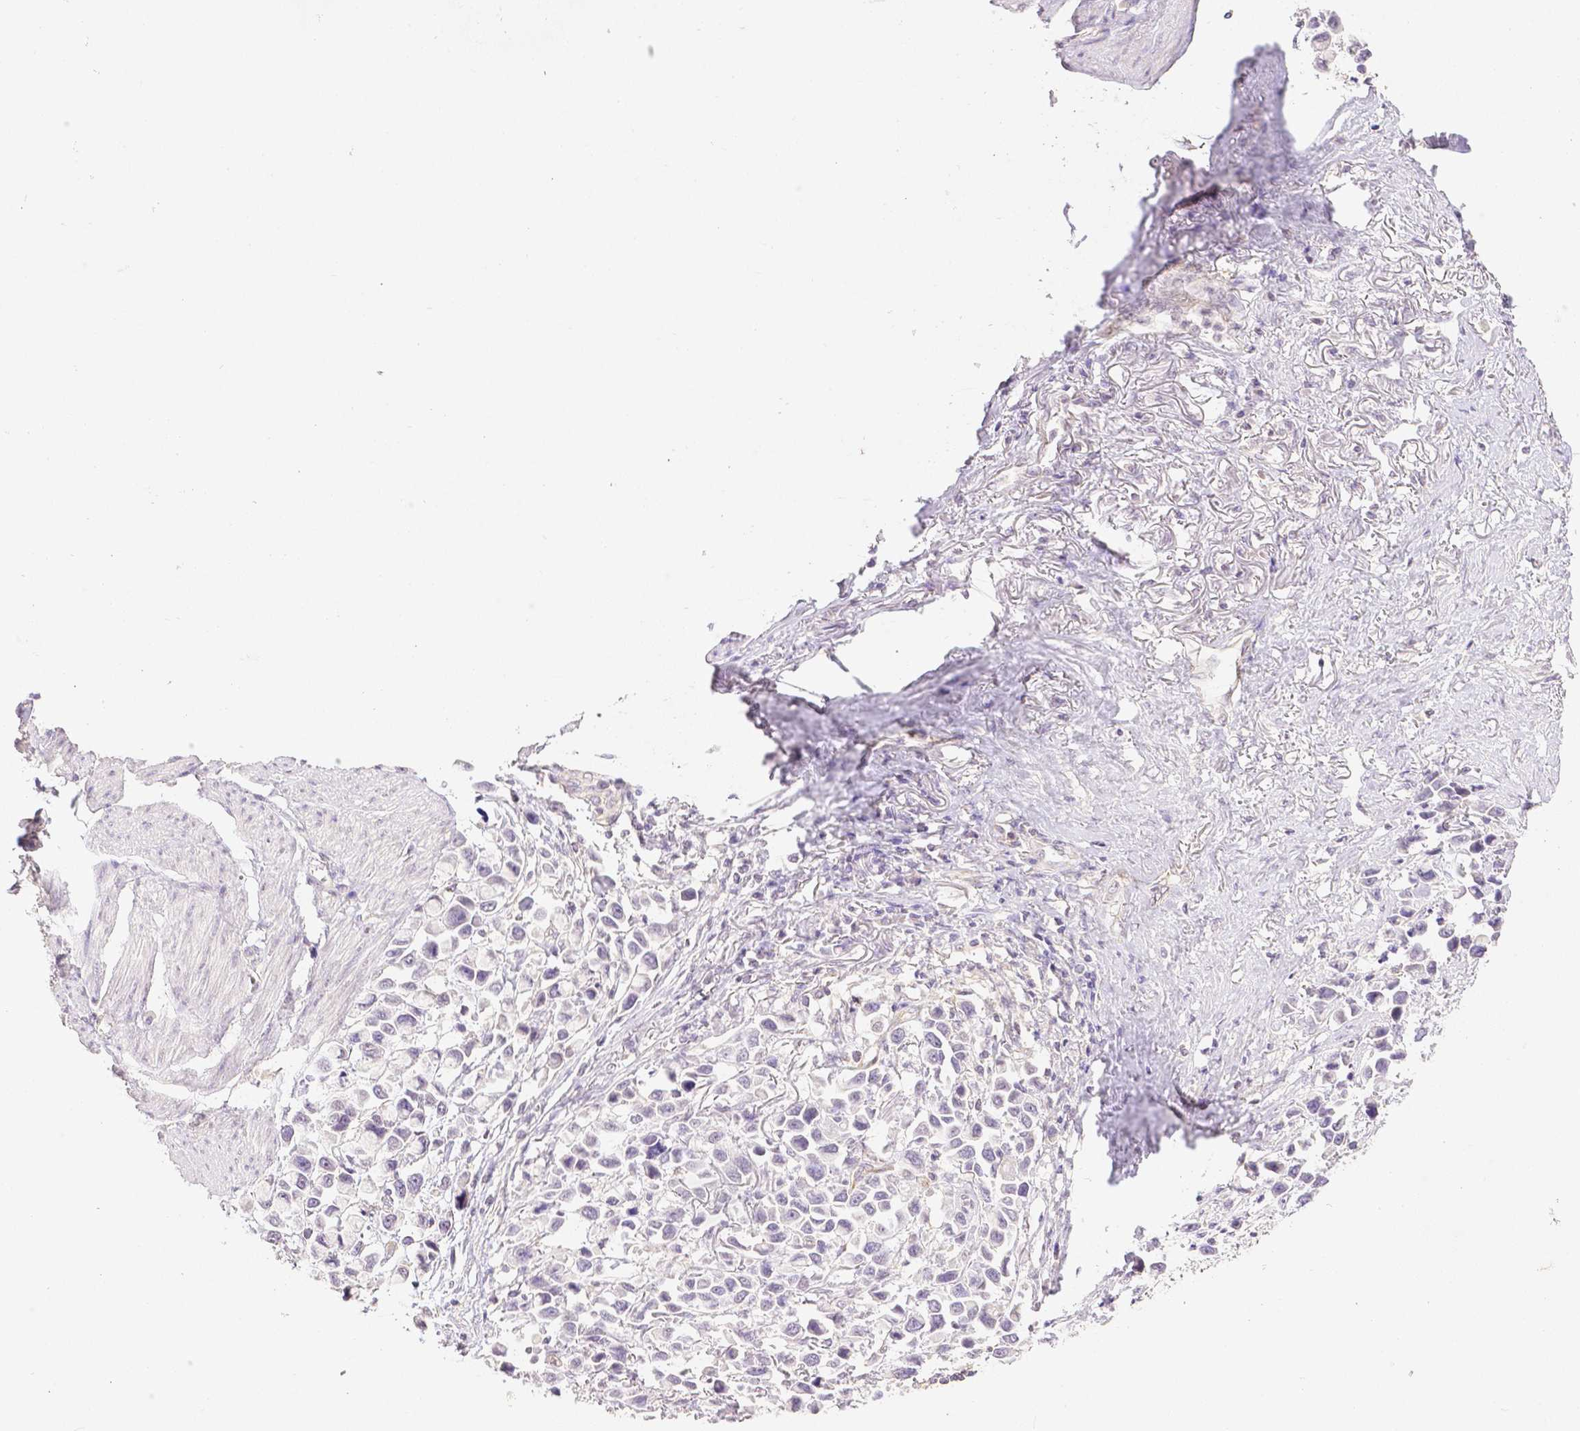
{"staining": {"intensity": "negative", "quantity": "none", "location": "none"}, "tissue": "stomach cancer", "cell_type": "Tumor cells", "image_type": "cancer", "snomed": [{"axis": "morphology", "description": "Adenocarcinoma, NOS"}, {"axis": "topography", "description": "Stomach"}], "caption": "The micrograph exhibits no staining of tumor cells in stomach cancer (adenocarcinoma).", "gene": "THY1", "patient": {"sex": "female", "age": 81}}